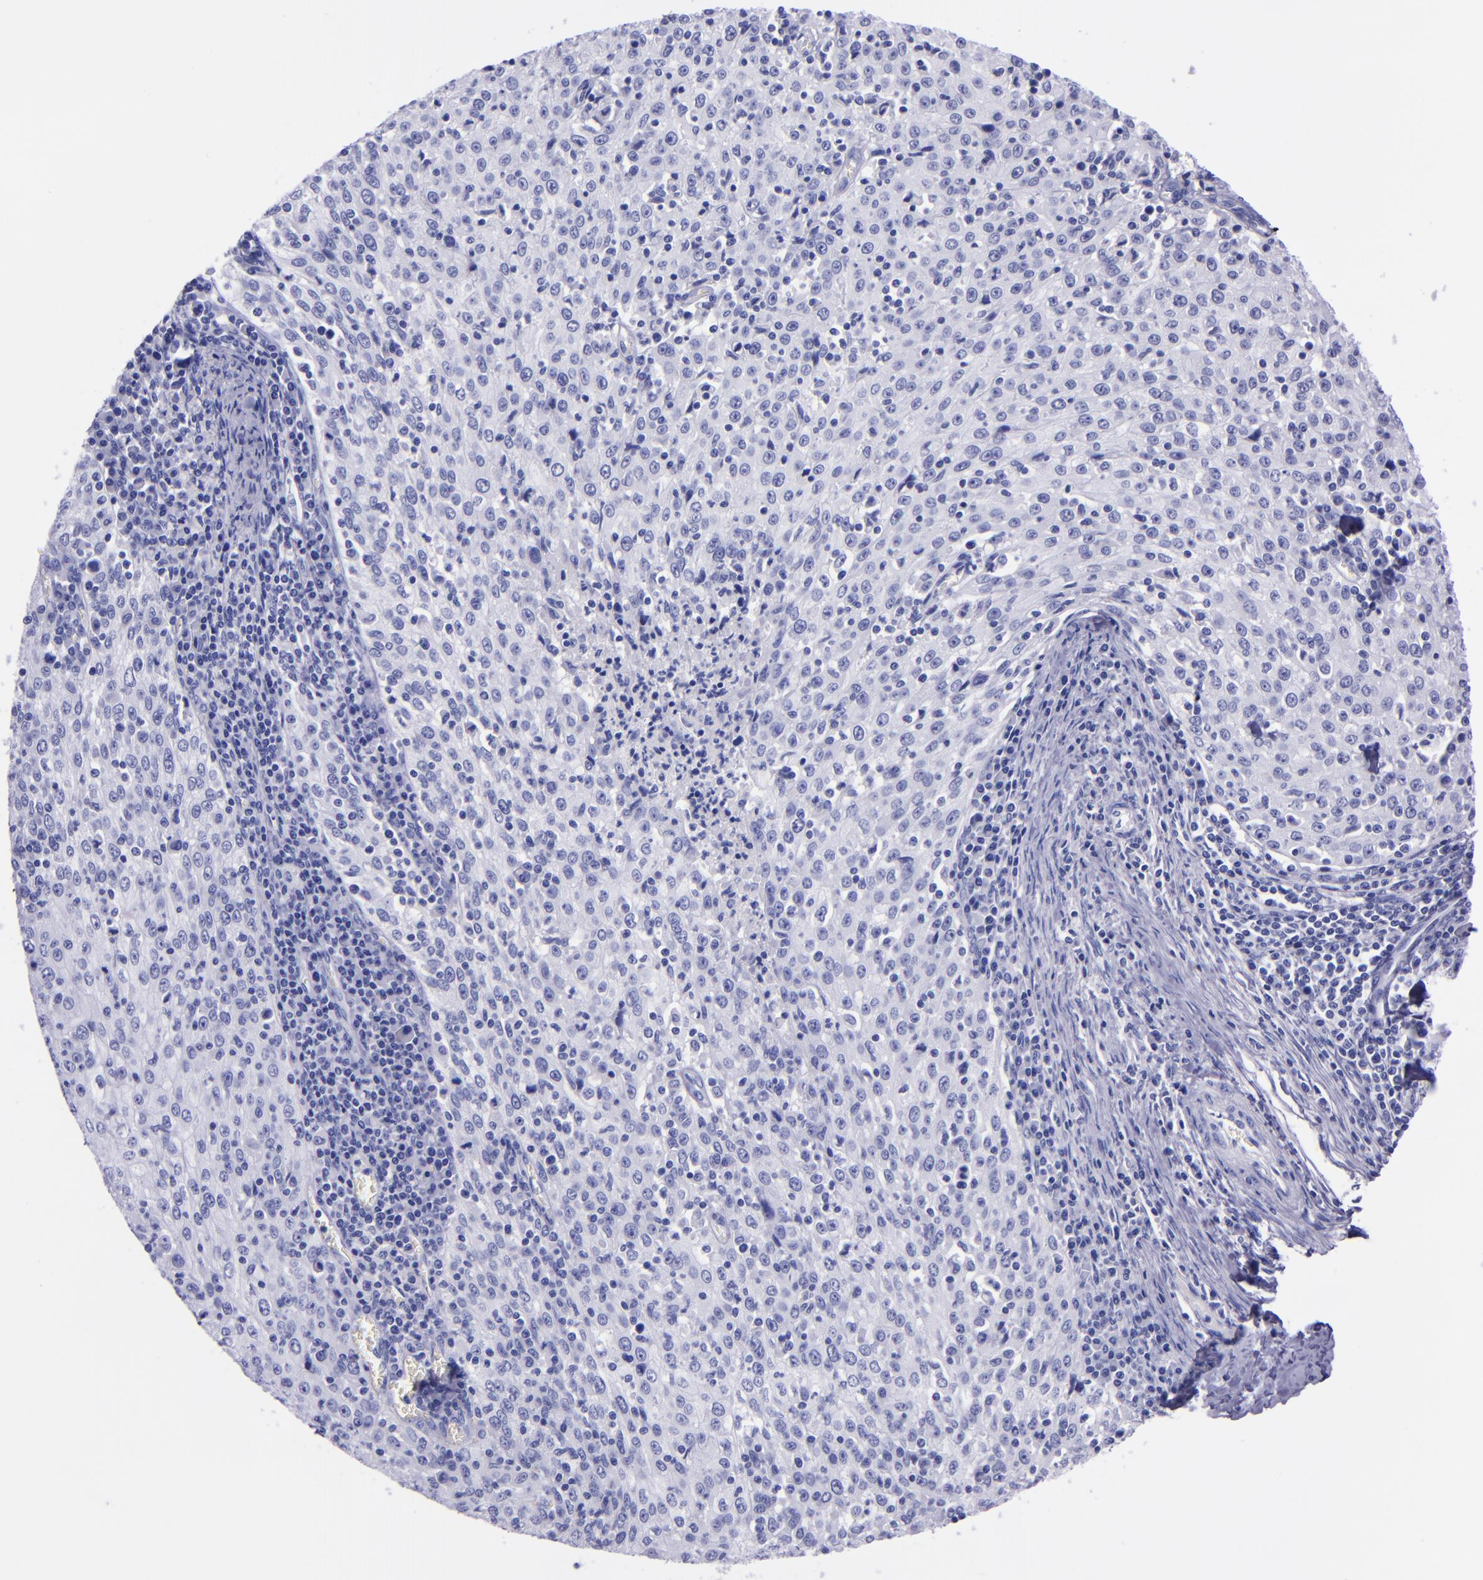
{"staining": {"intensity": "negative", "quantity": "none", "location": "none"}, "tissue": "cervical cancer", "cell_type": "Tumor cells", "image_type": "cancer", "snomed": [{"axis": "morphology", "description": "Squamous cell carcinoma, NOS"}, {"axis": "topography", "description": "Cervix"}], "caption": "This is a histopathology image of immunohistochemistry staining of cervical cancer, which shows no staining in tumor cells.", "gene": "MBP", "patient": {"sex": "female", "age": 27}}